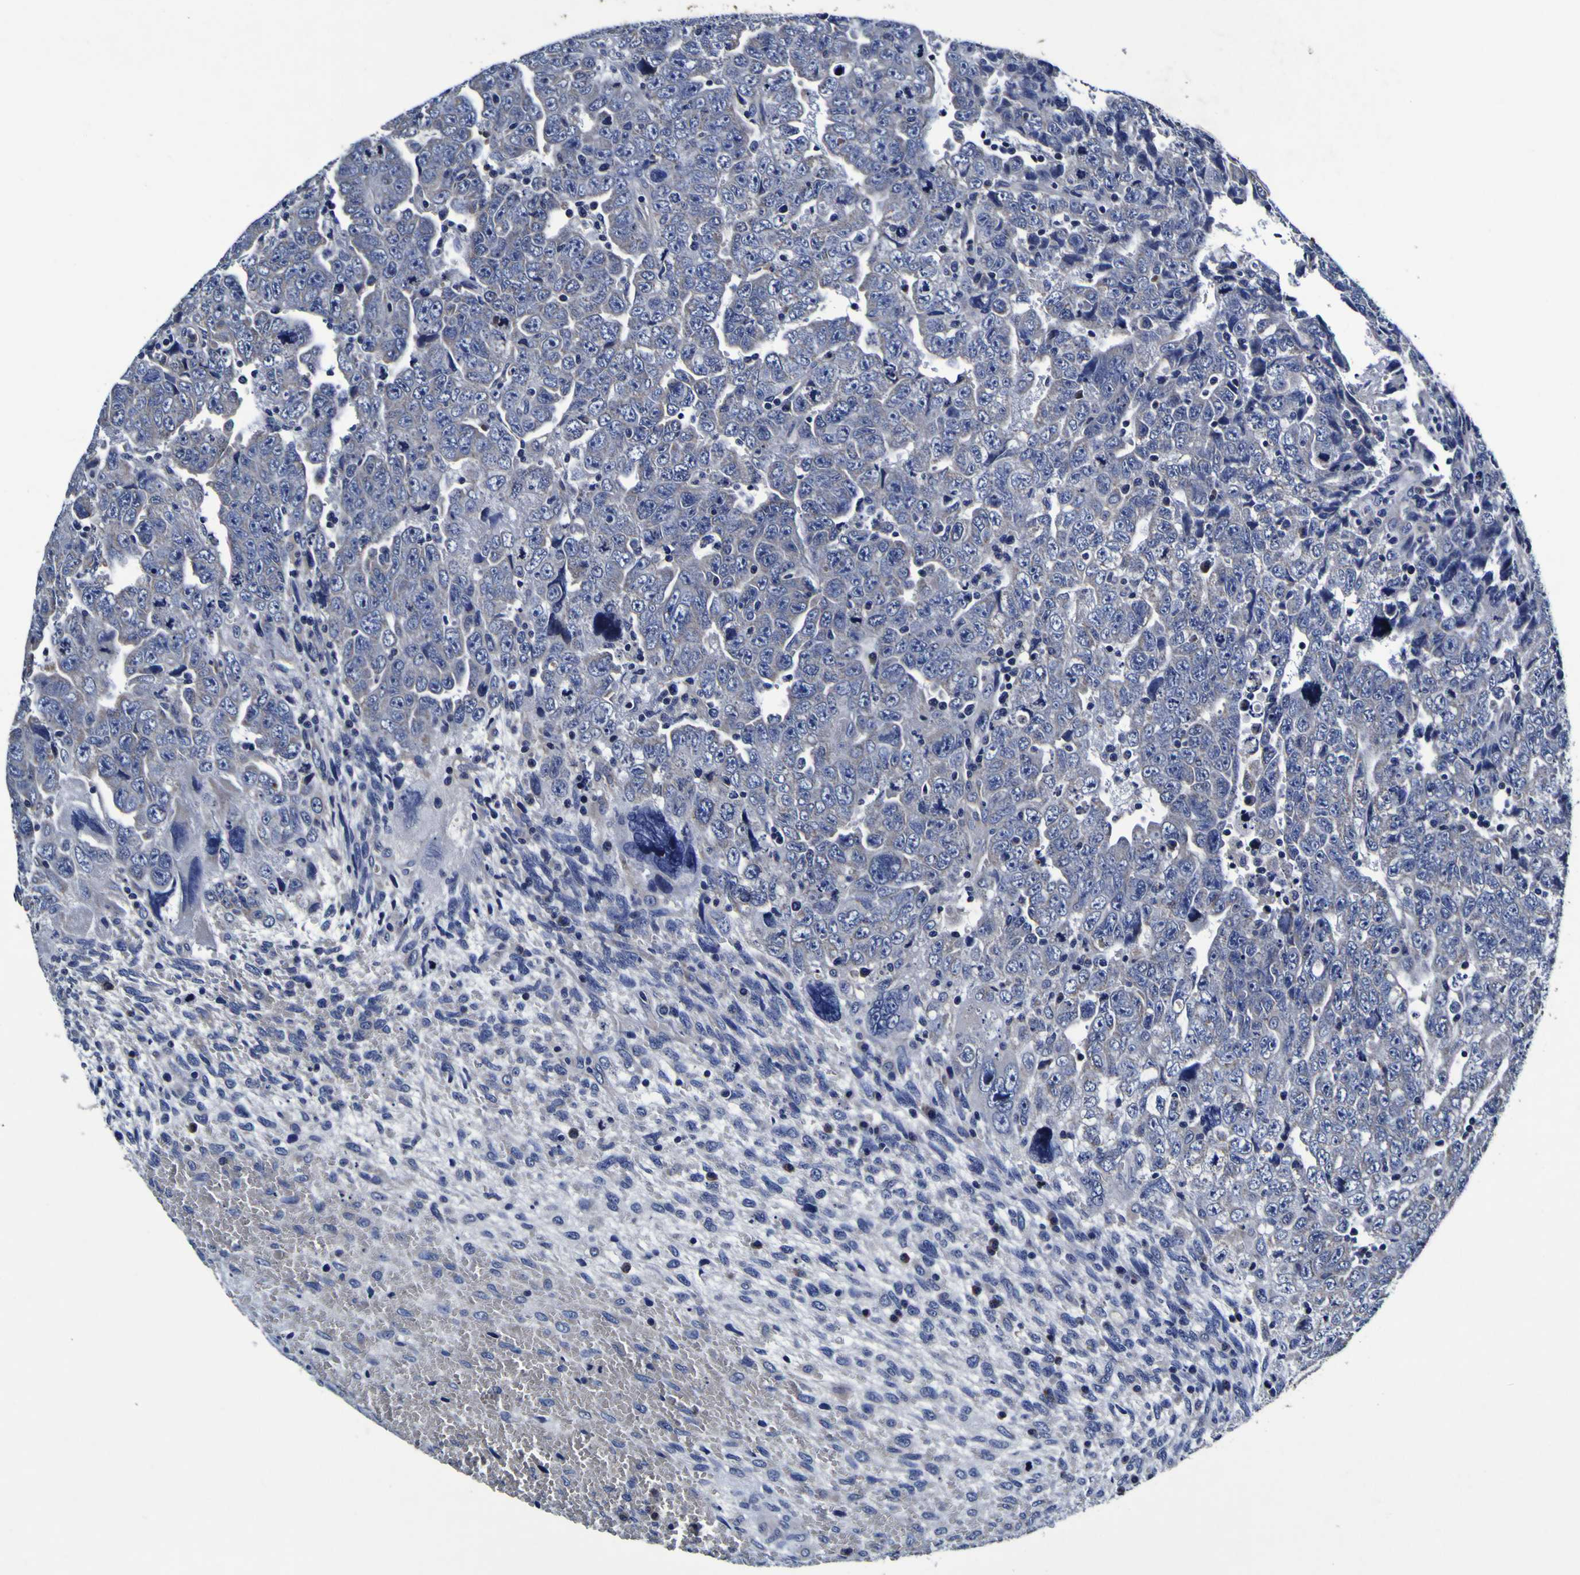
{"staining": {"intensity": "negative", "quantity": "none", "location": "none"}, "tissue": "testis cancer", "cell_type": "Tumor cells", "image_type": "cancer", "snomed": [{"axis": "morphology", "description": "Carcinoma, Embryonal, NOS"}, {"axis": "topography", "description": "Testis"}], "caption": "DAB (3,3'-diaminobenzidine) immunohistochemical staining of human embryonal carcinoma (testis) exhibits no significant expression in tumor cells.", "gene": "PANK4", "patient": {"sex": "male", "age": 28}}